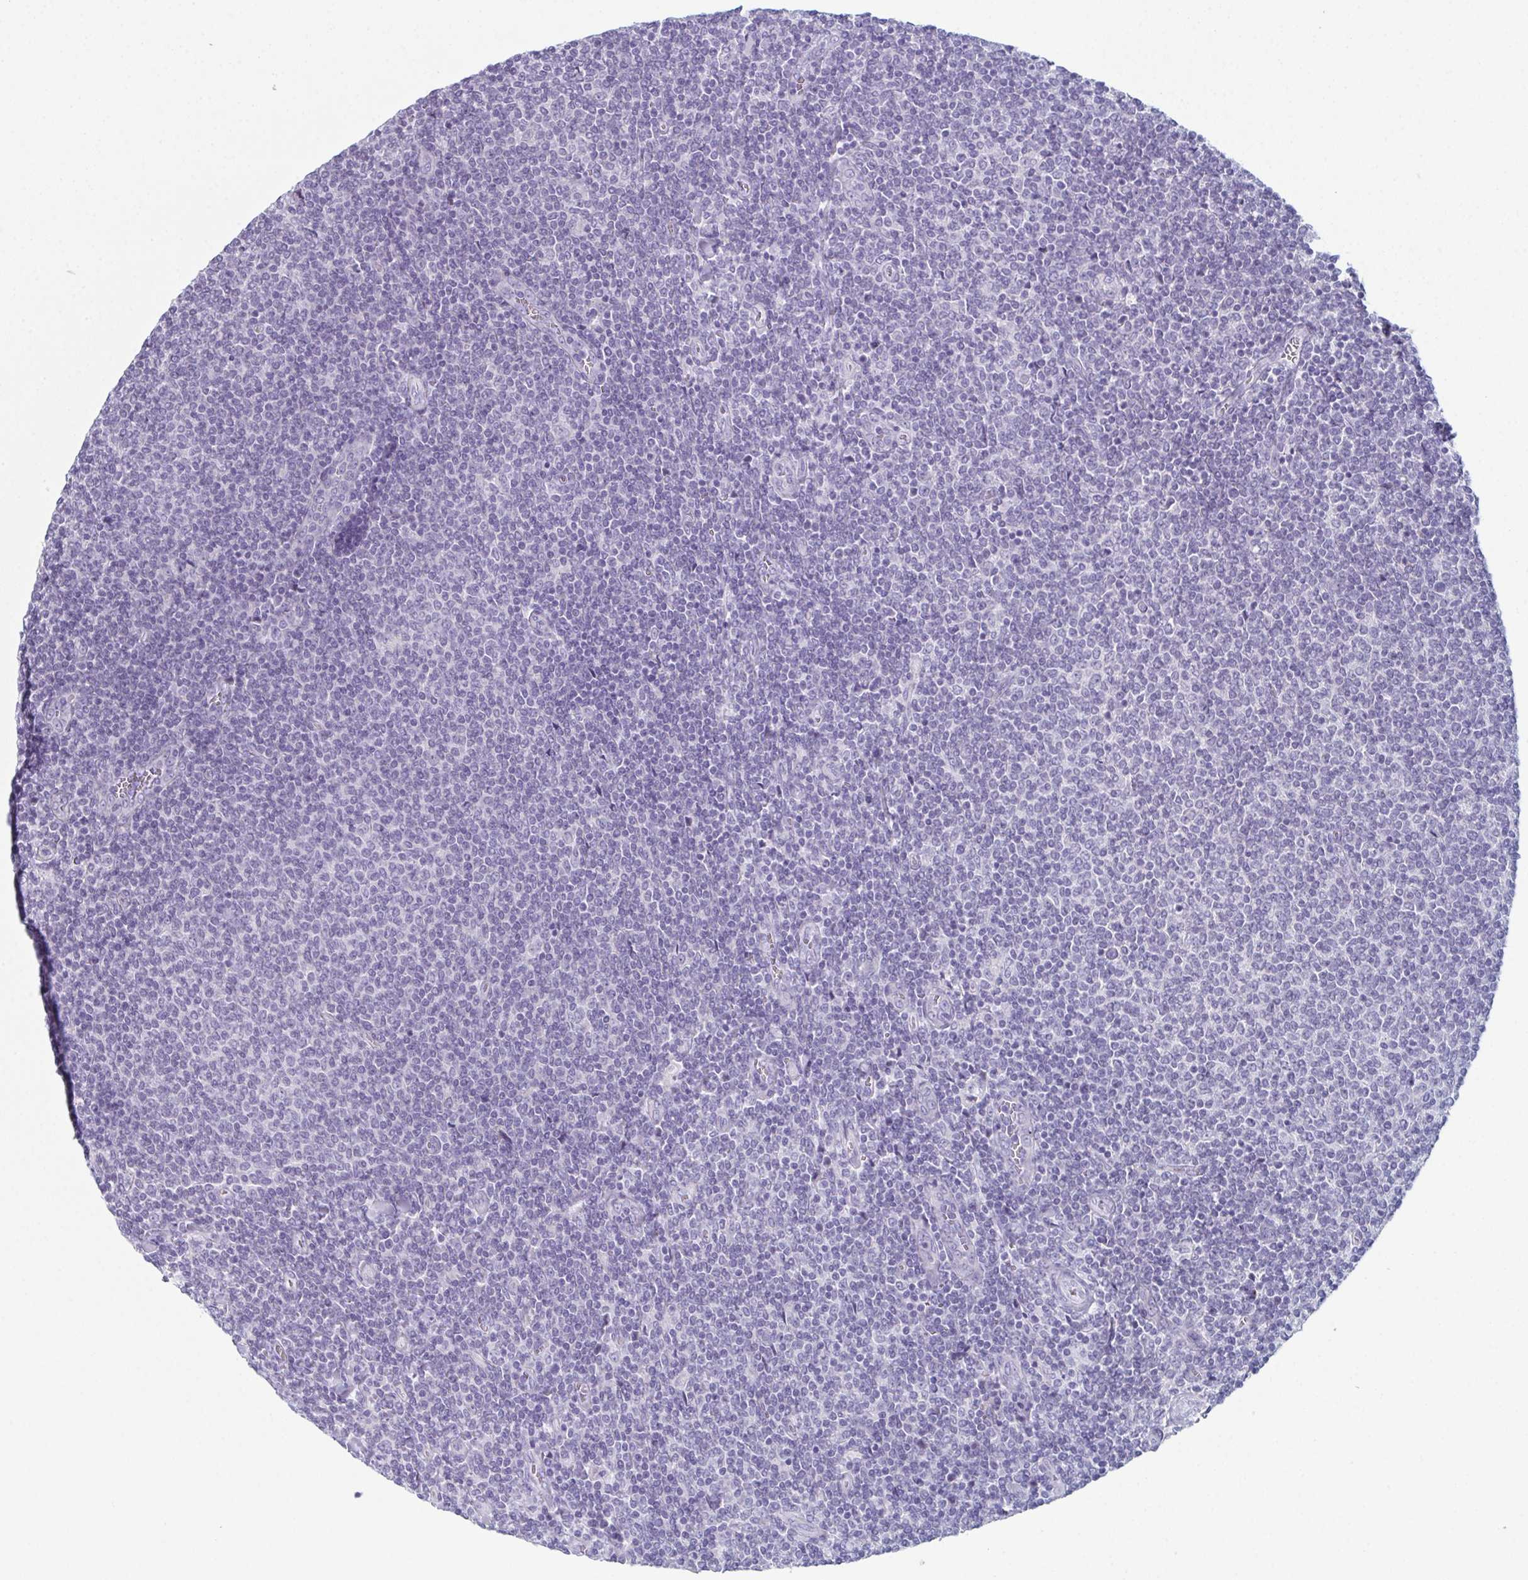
{"staining": {"intensity": "negative", "quantity": "none", "location": "none"}, "tissue": "lymphoma", "cell_type": "Tumor cells", "image_type": "cancer", "snomed": [{"axis": "morphology", "description": "Malignant lymphoma, non-Hodgkin's type, Low grade"}, {"axis": "topography", "description": "Lymph node"}], "caption": "The IHC histopathology image has no significant expression in tumor cells of lymphoma tissue.", "gene": "ENKUR", "patient": {"sex": "male", "age": 52}}